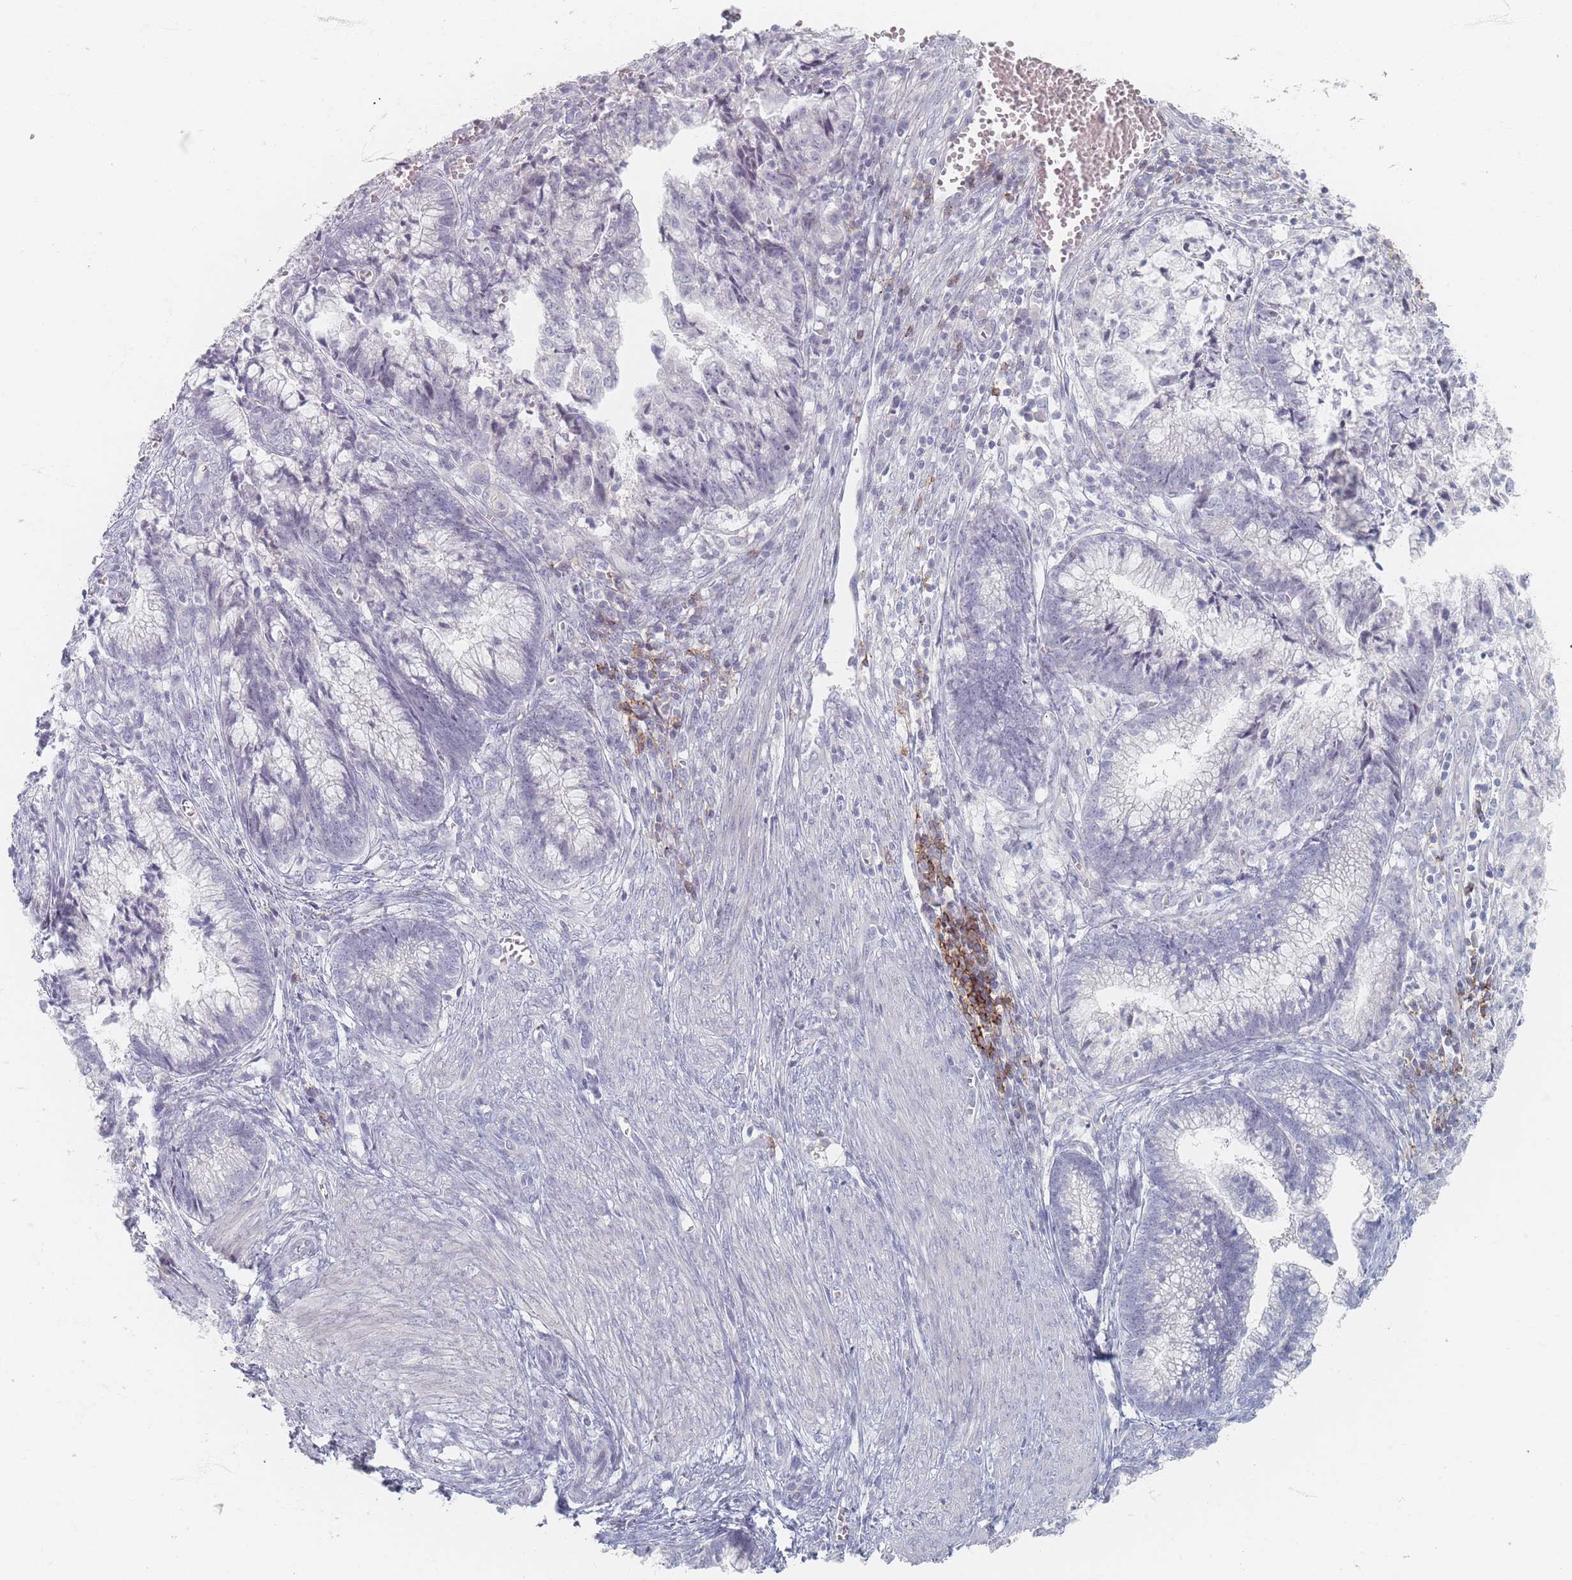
{"staining": {"intensity": "negative", "quantity": "none", "location": "none"}, "tissue": "cervical cancer", "cell_type": "Tumor cells", "image_type": "cancer", "snomed": [{"axis": "morphology", "description": "Adenocarcinoma, NOS"}, {"axis": "topography", "description": "Cervix"}], "caption": "Protein analysis of cervical cancer (adenocarcinoma) demonstrates no significant positivity in tumor cells.", "gene": "CD37", "patient": {"sex": "female", "age": 44}}